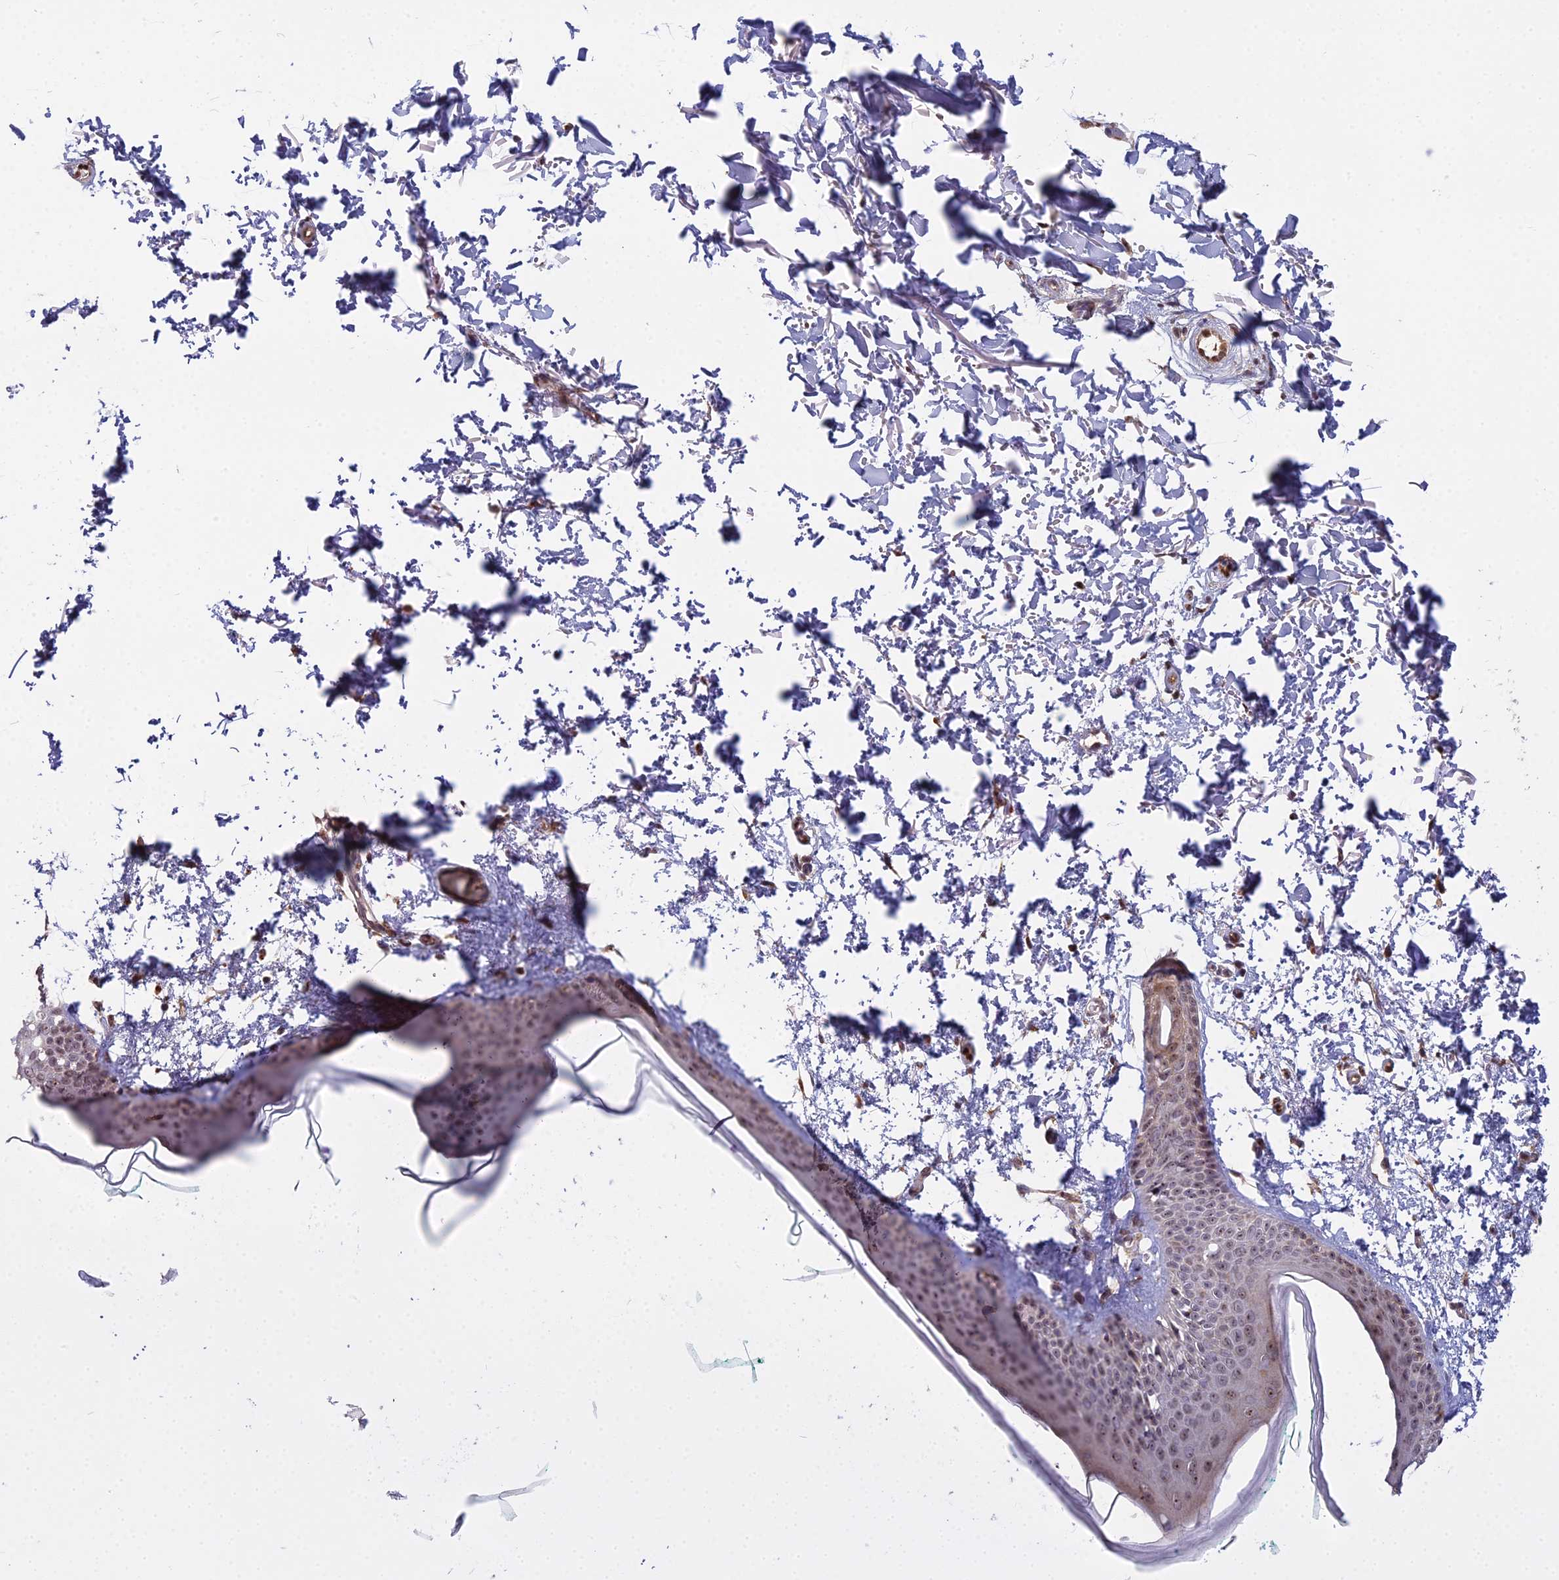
{"staining": {"intensity": "moderate", "quantity": ">75%", "location": "cytoplasmic/membranous,nuclear"}, "tissue": "skin", "cell_type": "Fibroblasts", "image_type": "normal", "snomed": [{"axis": "morphology", "description": "Normal tissue, NOS"}, {"axis": "topography", "description": "Skin"}], "caption": "Fibroblasts reveal medium levels of moderate cytoplasmic/membranous,nuclear expression in about >75% of cells in normal human skin. (Stains: DAB (3,3'-diaminobenzidine) in brown, nuclei in blue, Microscopy: brightfield microscopy at high magnification).", "gene": "MEOX1", "patient": {"sex": "male", "age": 66}}